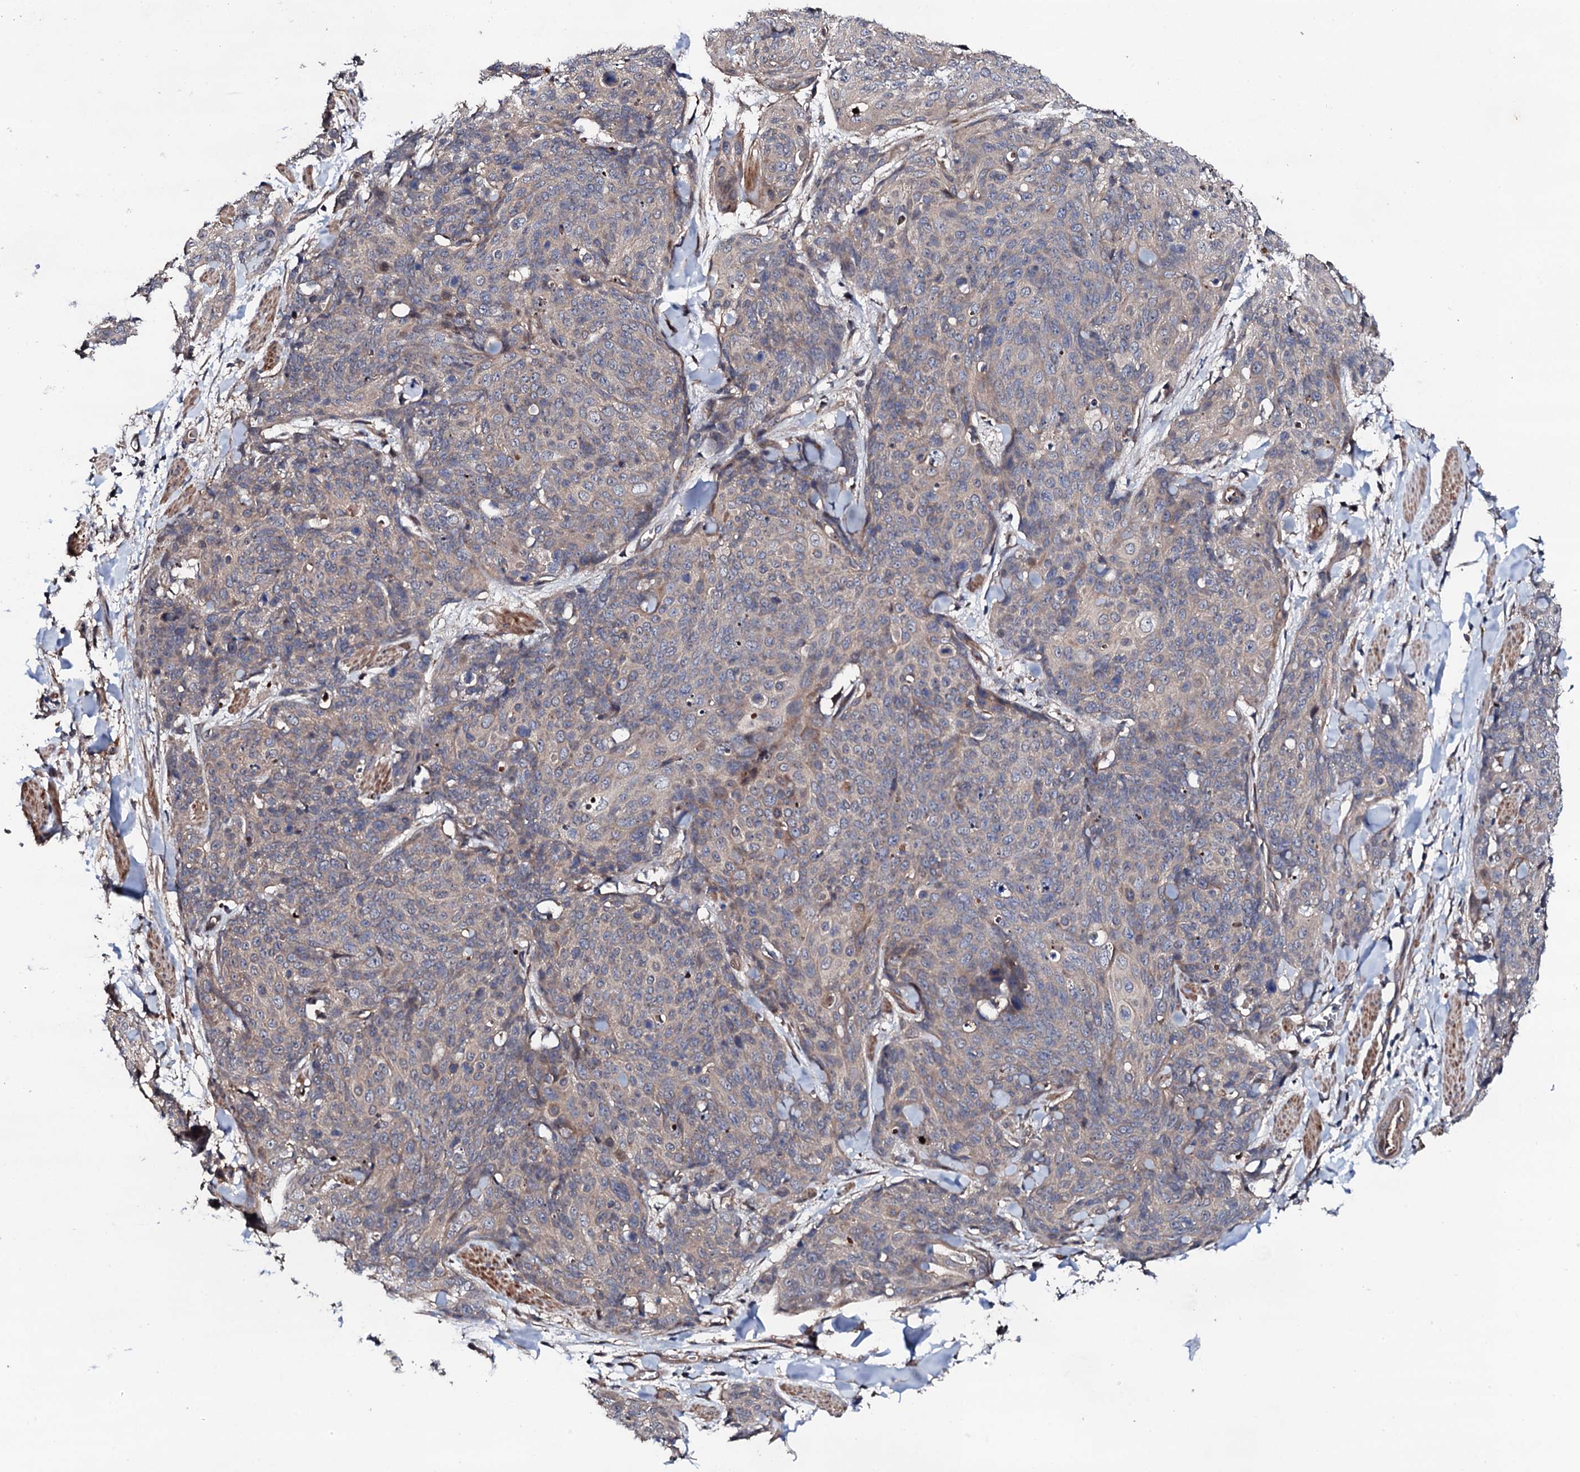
{"staining": {"intensity": "negative", "quantity": "none", "location": "none"}, "tissue": "skin cancer", "cell_type": "Tumor cells", "image_type": "cancer", "snomed": [{"axis": "morphology", "description": "Squamous cell carcinoma, NOS"}, {"axis": "topography", "description": "Skin"}, {"axis": "topography", "description": "Vulva"}], "caption": "This is a photomicrograph of immunohistochemistry staining of squamous cell carcinoma (skin), which shows no expression in tumor cells.", "gene": "CIAO2A", "patient": {"sex": "female", "age": 85}}